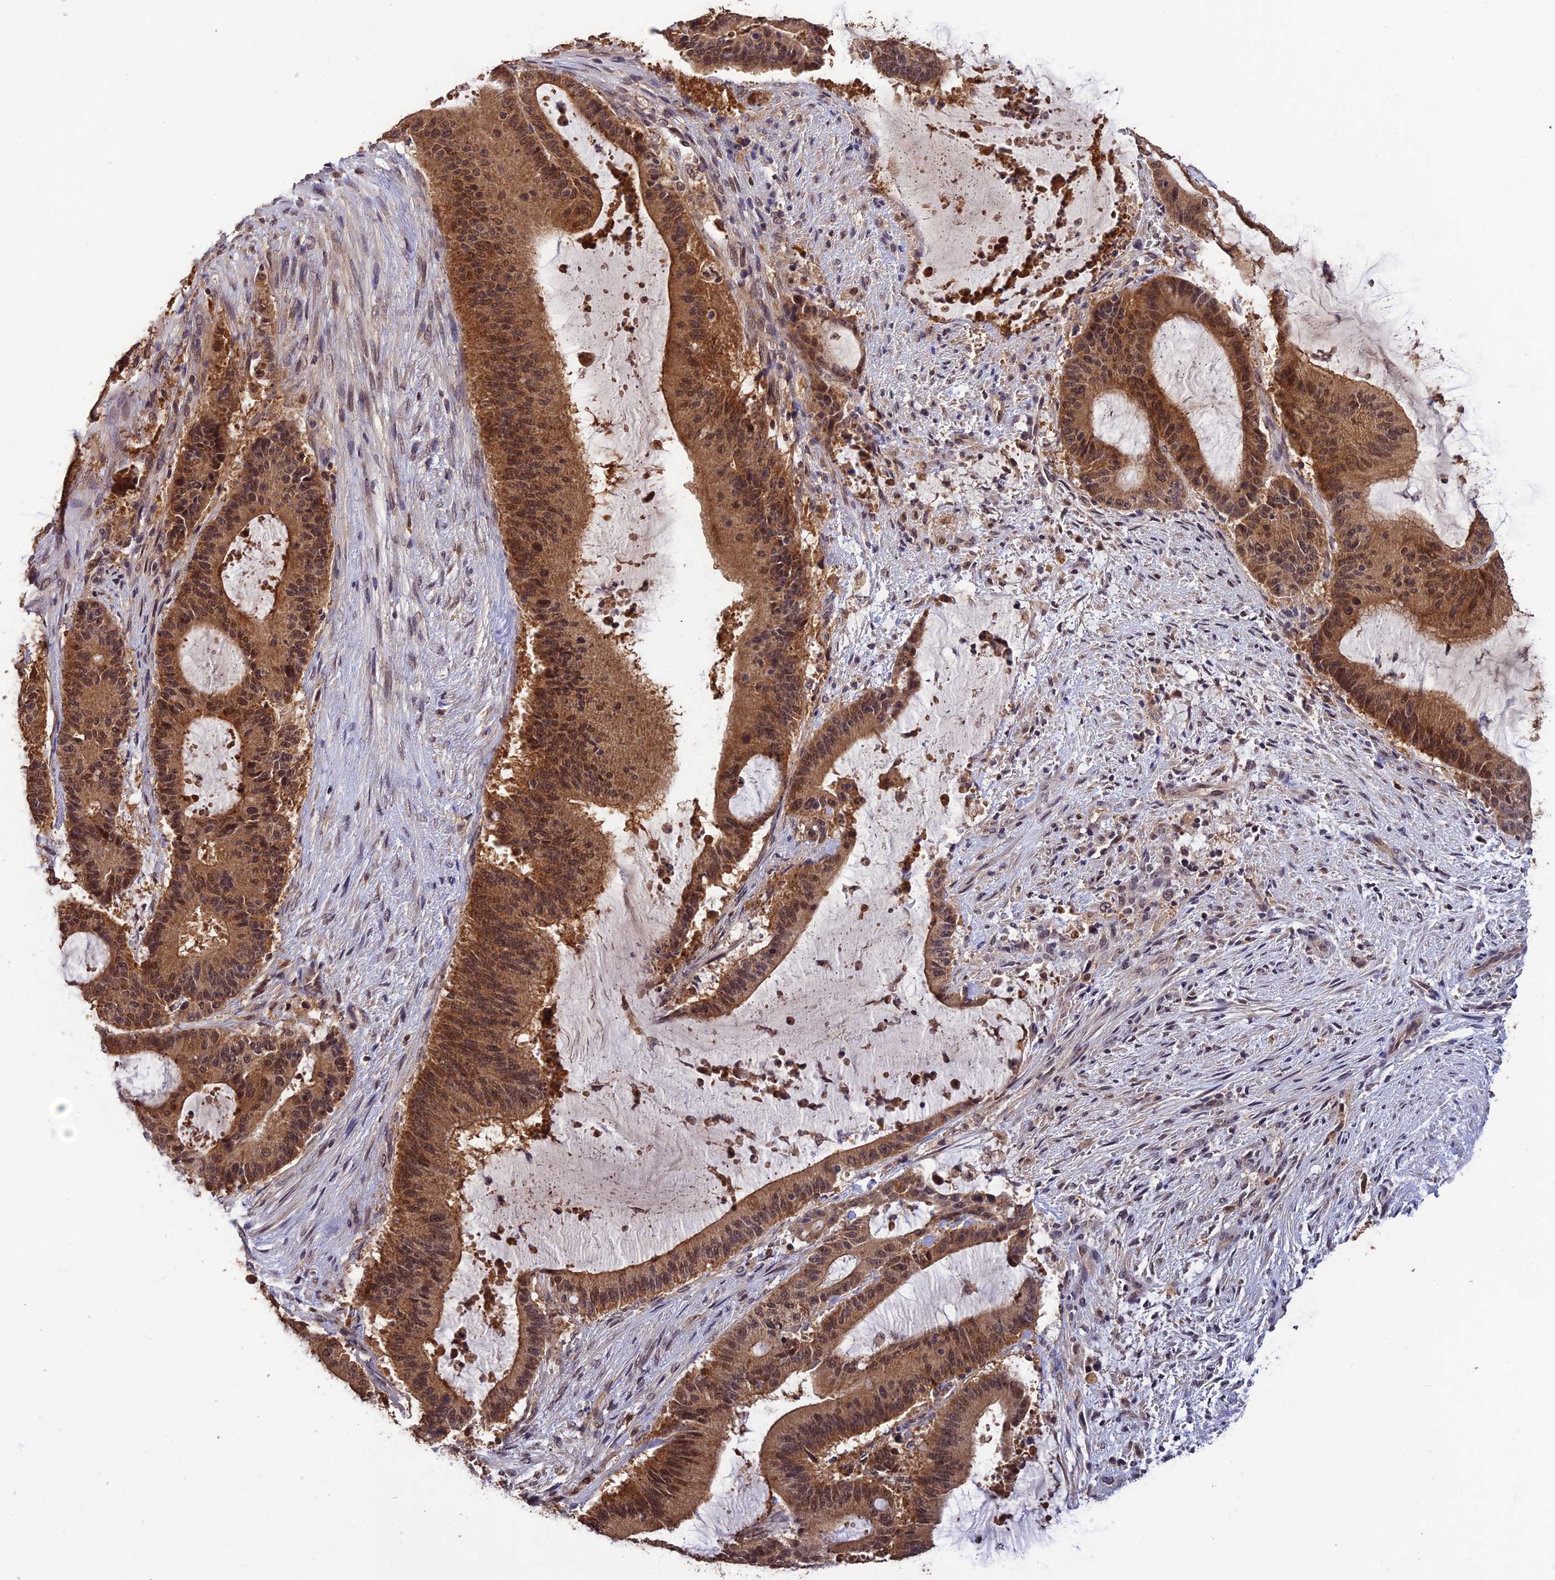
{"staining": {"intensity": "moderate", "quantity": ">75%", "location": "cytoplasmic/membranous,nuclear"}, "tissue": "liver cancer", "cell_type": "Tumor cells", "image_type": "cancer", "snomed": [{"axis": "morphology", "description": "Normal tissue, NOS"}, {"axis": "morphology", "description": "Cholangiocarcinoma"}, {"axis": "topography", "description": "Liver"}, {"axis": "topography", "description": "Peripheral nerve tissue"}], "caption": "Immunohistochemical staining of human liver cholangiocarcinoma reveals moderate cytoplasmic/membranous and nuclear protein staining in about >75% of tumor cells. Immunohistochemistry stains the protein of interest in brown and the nuclei are stained blue.", "gene": "MNS1", "patient": {"sex": "female", "age": 73}}